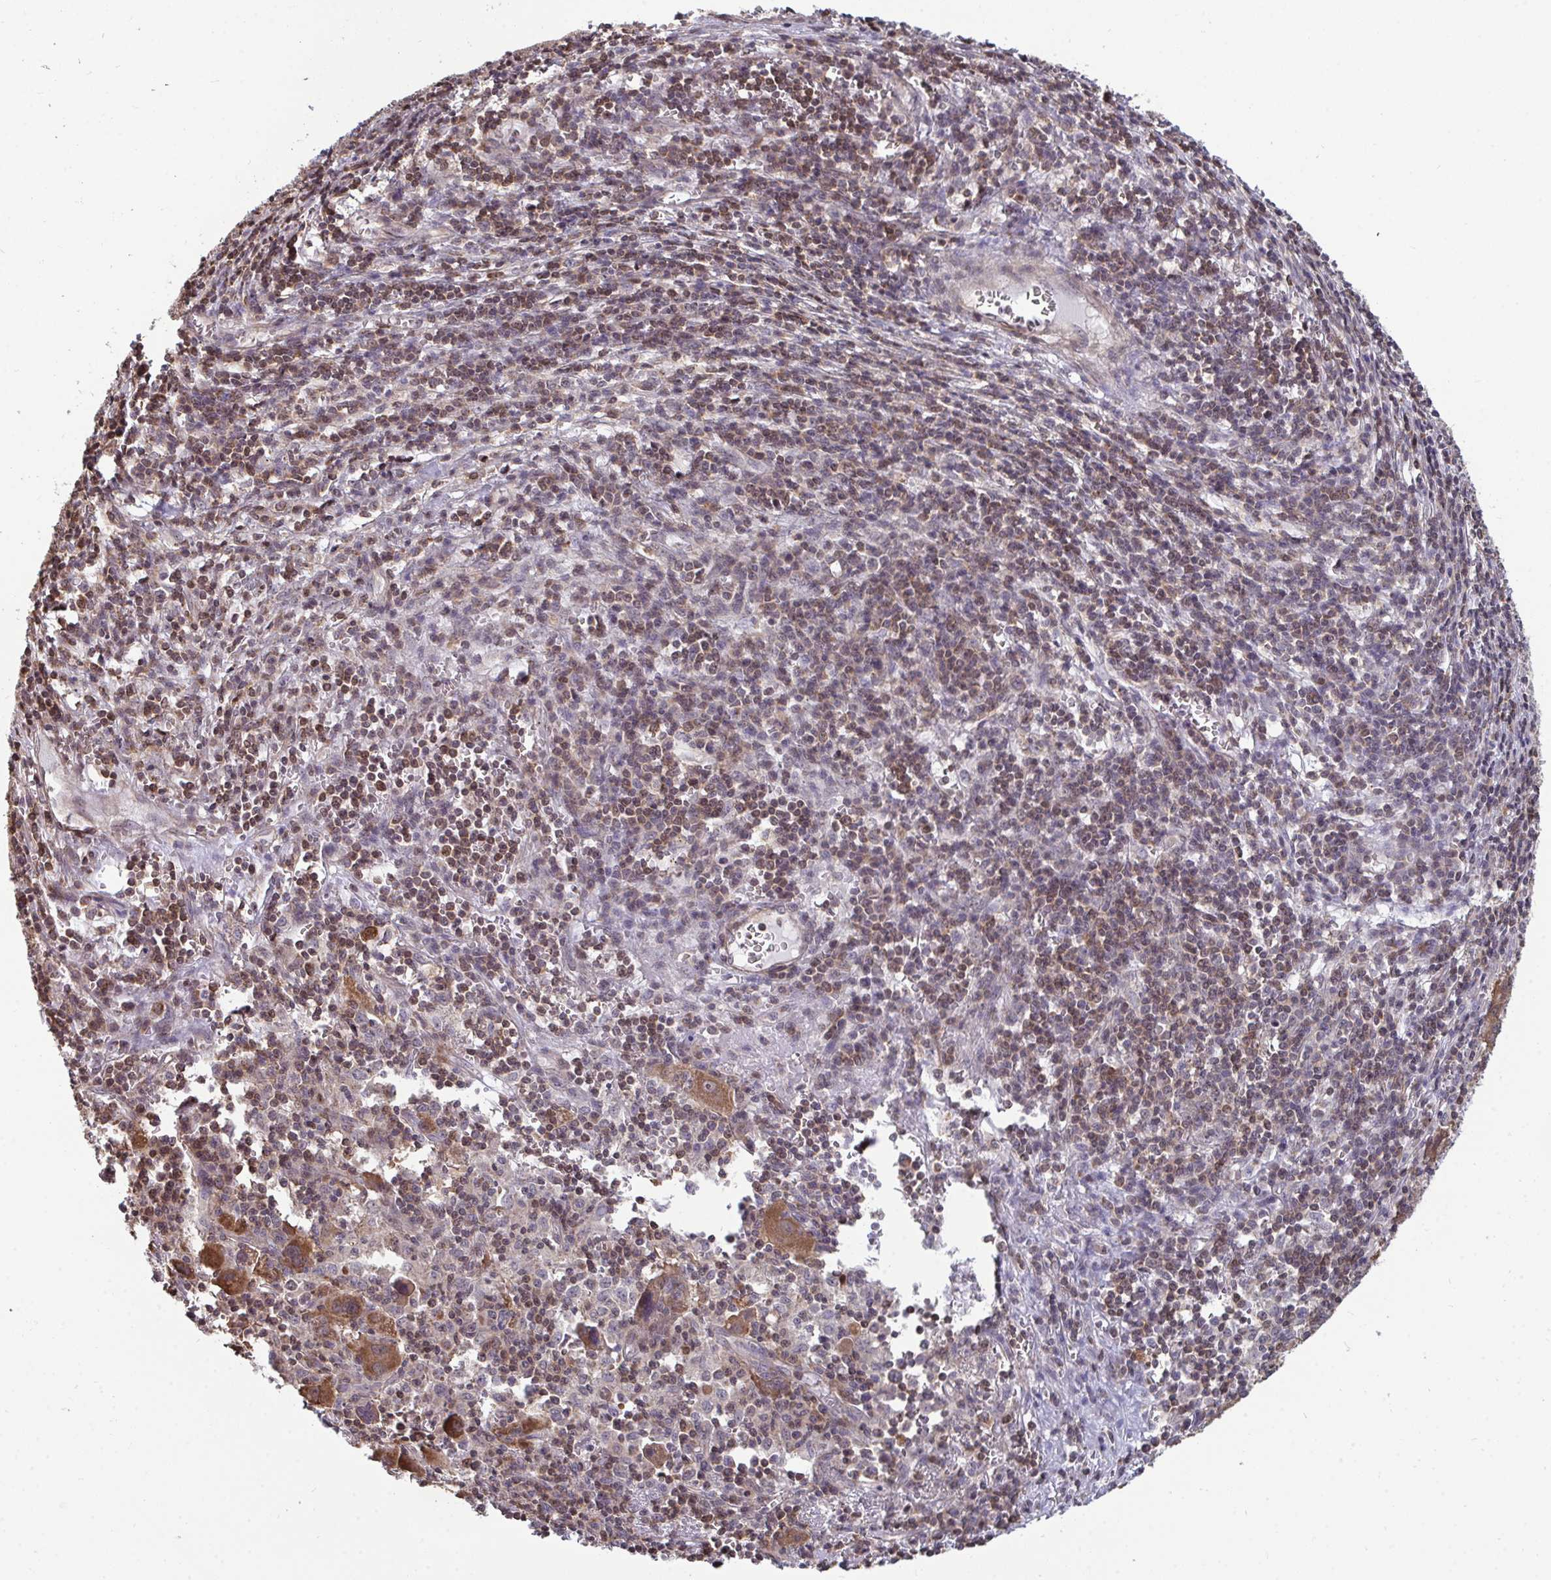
{"staining": {"intensity": "moderate", "quantity": ">75%", "location": "cytoplasmic/membranous"}, "tissue": "liver cancer", "cell_type": "Tumor cells", "image_type": "cancer", "snomed": [{"axis": "morphology", "description": "Carcinoma, Hepatocellular, NOS"}, {"axis": "topography", "description": "Liver"}], "caption": "A photomicrograph of human hepatocellular carcinoma (liver) stained for a protein demonstrates moderate cytoplasmic/membranous brown staining in tumor cells. The staining was performed using DAB (3,3'-diaminobenzidine), with brown indicating positive protein expression. Nuclei are stained blue with hematoxylin.", "gene": "DNAJA2", "patient": {"sex": "female", "age": 77}}